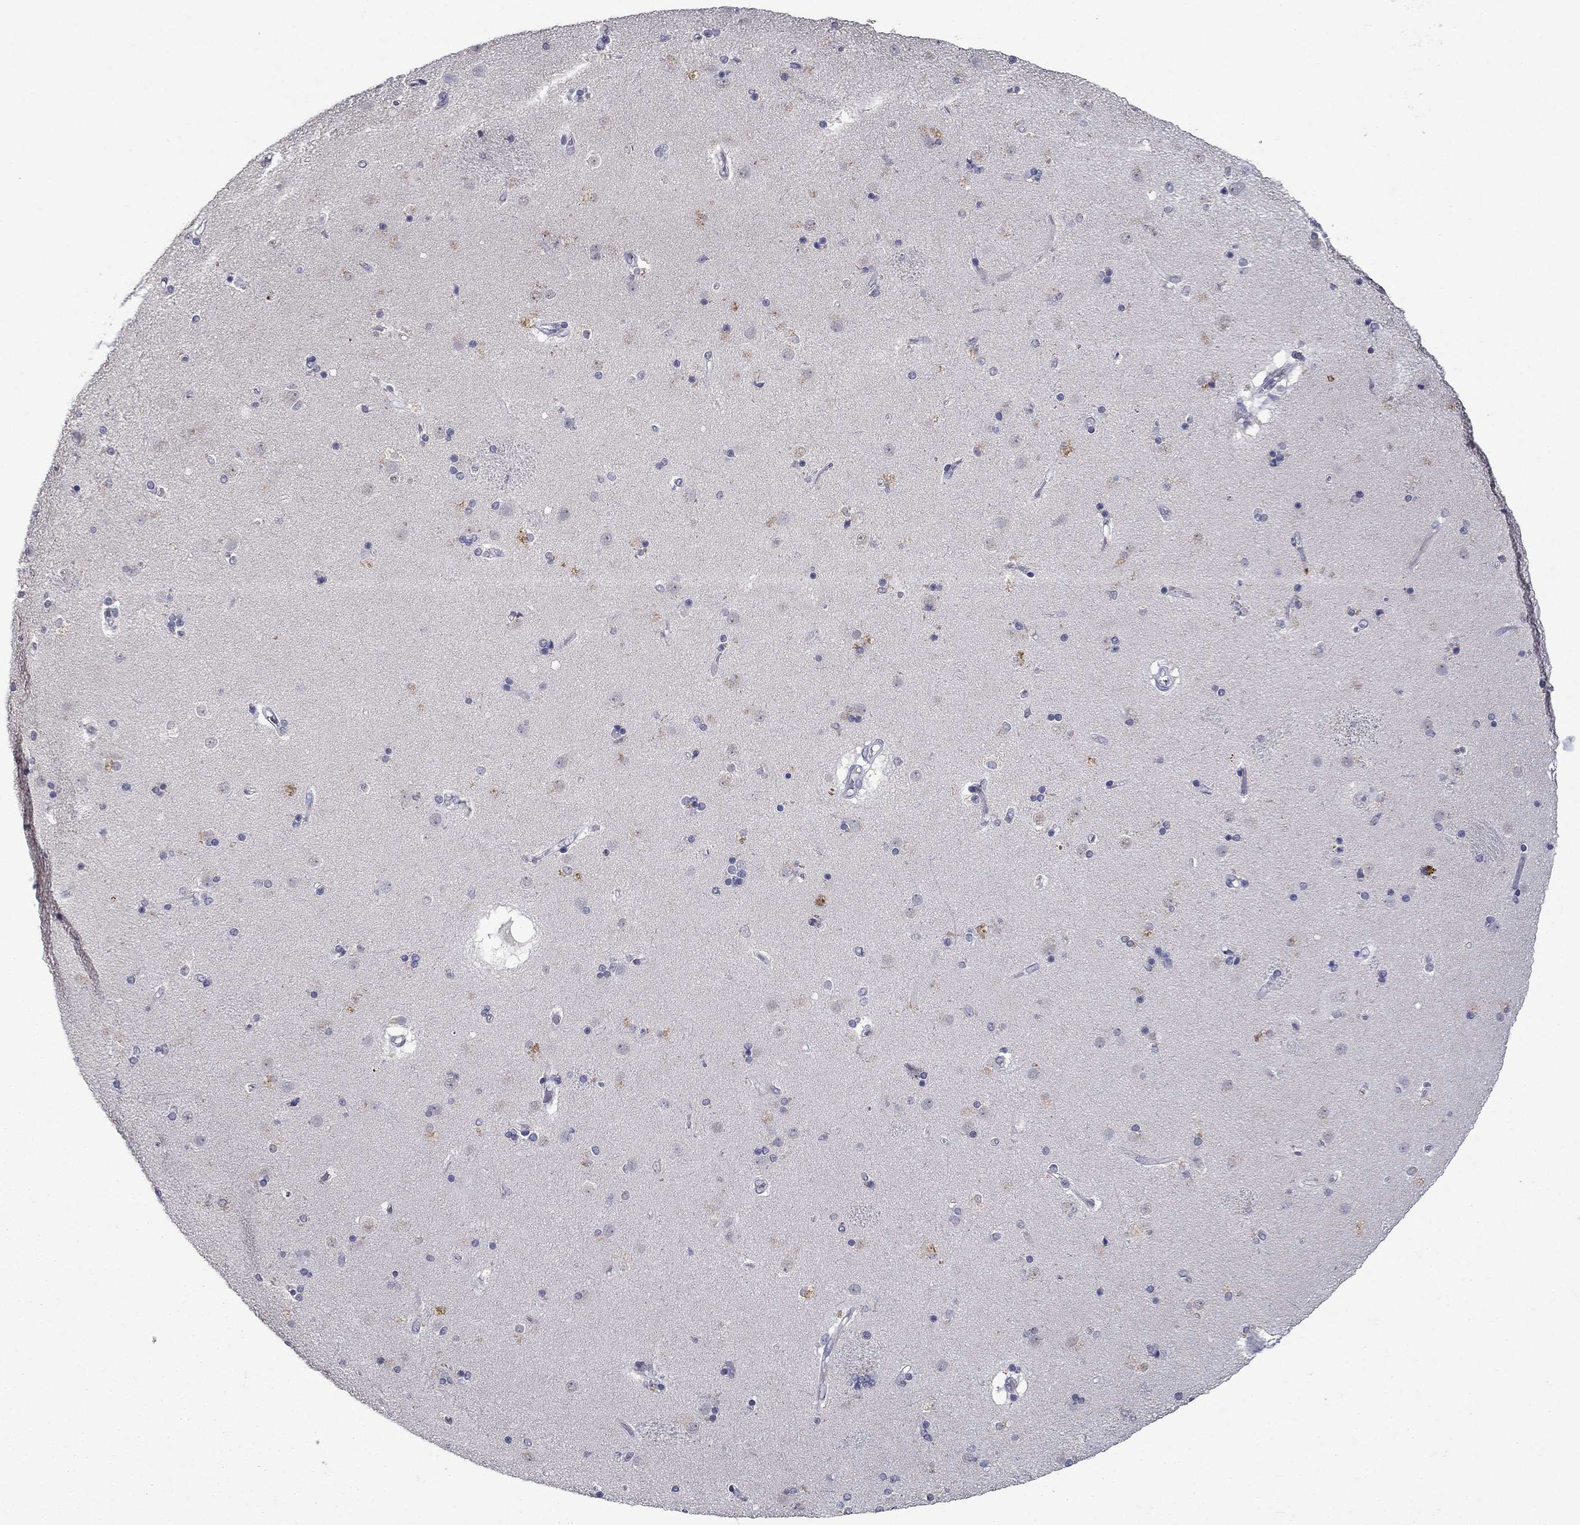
{"staining": {"intensity": "moderate", "quantity": "<25%", "location": "cytoplasmic/membranous"}, "tissue": "caudate", "cell_type": "Glial cells", "image_type": "normal", "snomed": [{"axis": "morphology", "description": "Normal tissue, NOS"}, {"axis": "topography", "description": "Lateral ventricle wall"}], "caption": "Caudate stained with a protein marker shows moderate staining in glial cells.", "gene": "IRF5", "patient": {"sex": "female", "age": 71}}